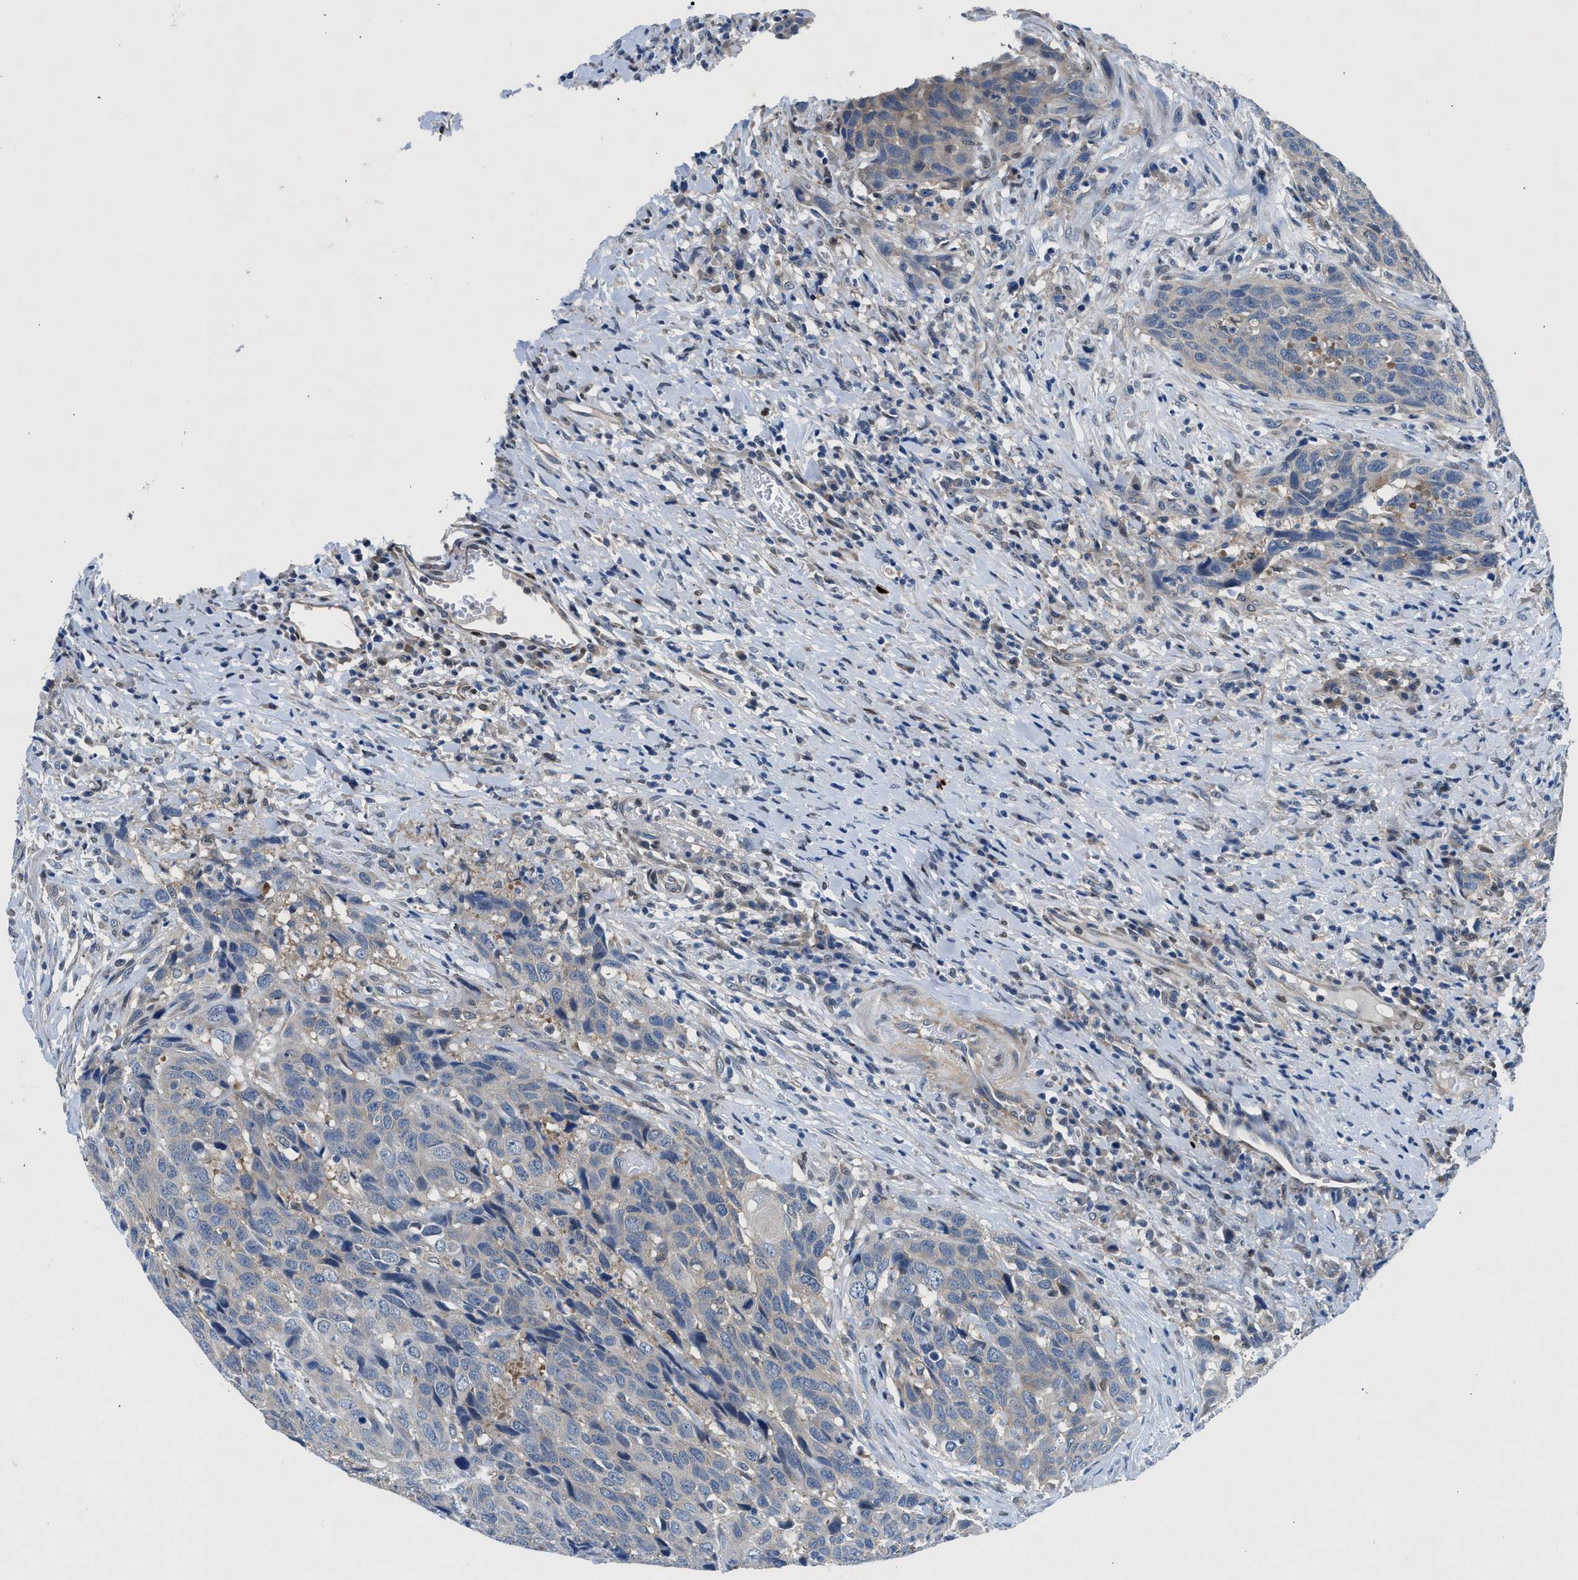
{"staining": {"intensity": "negative", "quantity": "none", "location": "none"}, "tissue": "head and neck cancer", "cell_type": "Tumor cells", "image_type": "cancer", "snomed": [{"axis": "morphology", "description": "Squamous cell carcinoma, NOS"}, {"axis": "topography", "description": "Head-Neck"}], "caption": "Human head and neck cancer (squamous cell carcinoma) stained for a protein using immunohistochemistry displays no positivity in tumor cells.", "gene": "COPS2", "patient": {"sex": "male", "age": 66}}